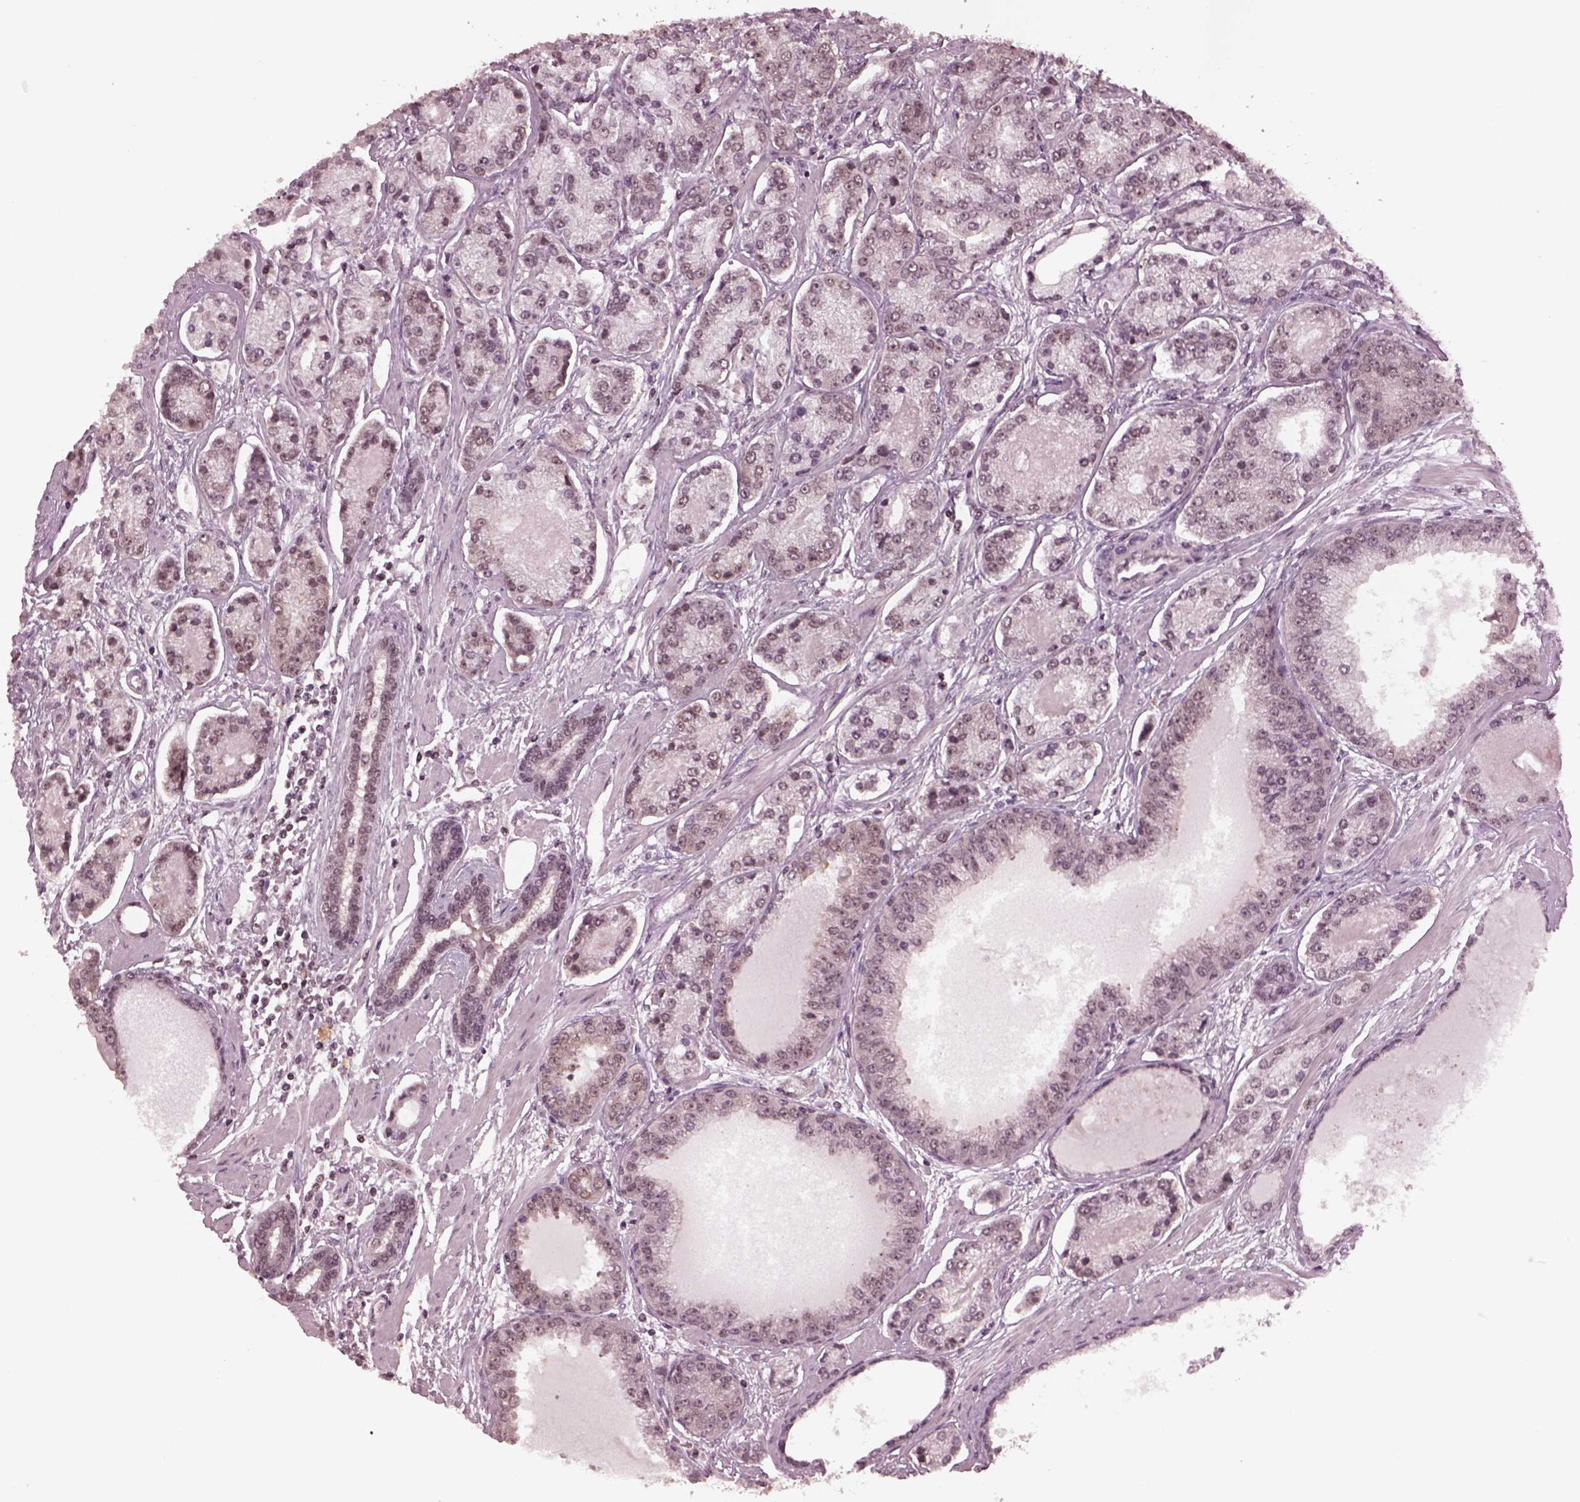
{"staining": {"intensity": "weak", "quantity": "<25%", "location": "nuclear"}, "tissue": "prostate cancer", "cell_type": "Tumor cells", "image_type": "cancer", "snomed": [{"axis": "morphology", "description": "Adenocarcinoma, NOS"}, {"axis": "topography", "description": "Prostate"}], "caption": "The immunohistochemistry (IHC) photomicrograph has no significant positivity in tumor cells of prostate adenocarcinoma tissue.", "gene": "RUVBL2", "patient": {"sex": "male", "age": 64}}